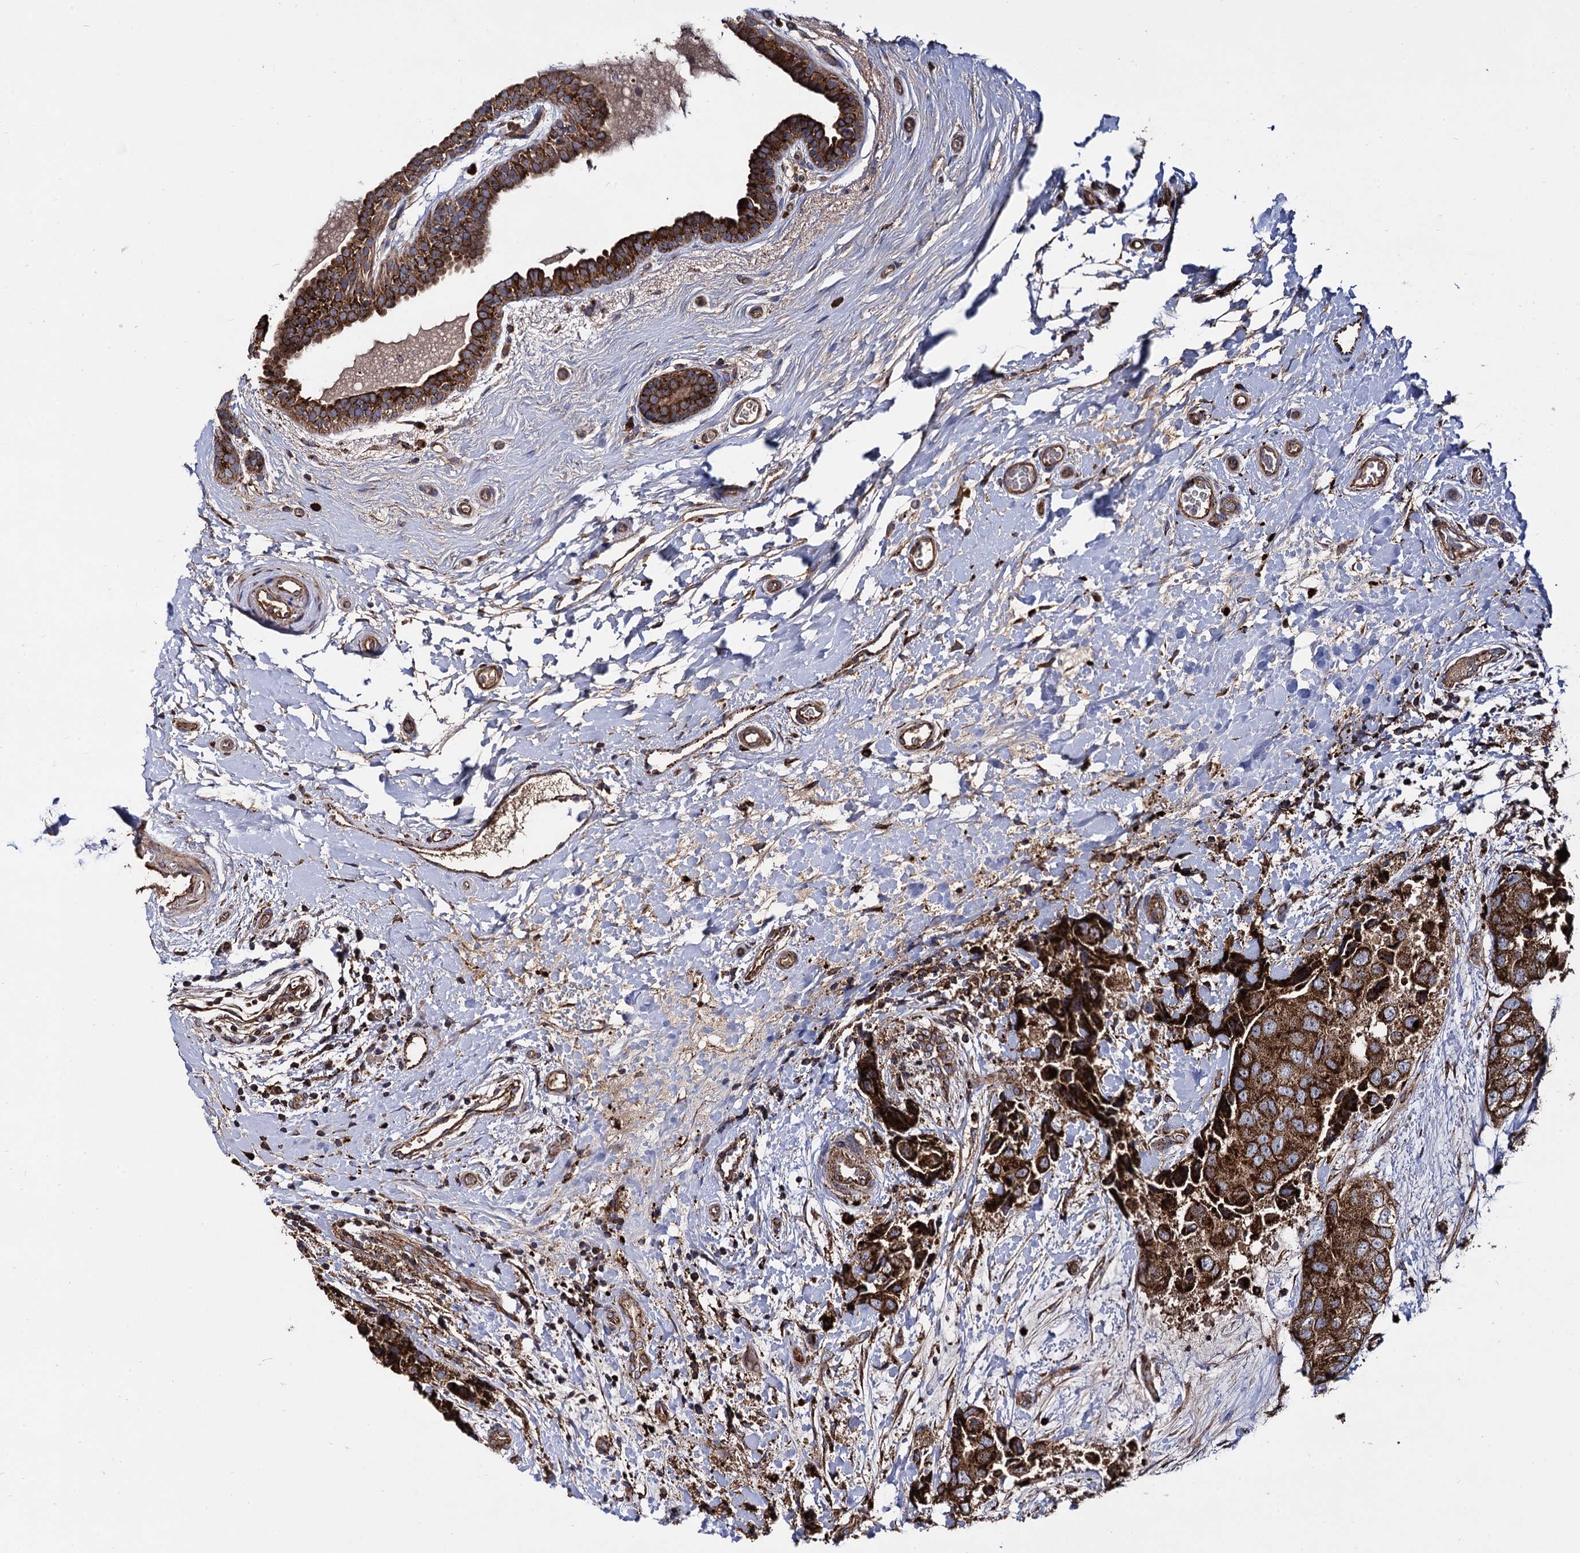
{"staining": {"intensity": "strong", "quantity": ">75%", "location": "cytoplasmic/membranous"}, "tissue": "breast cancer", "cell_type": "Tumor cells", "image_type": "cancer", "snomed": [{"axis": "morphology", "description": "Duct carcinoma"}, {"axis": "topography", "description": "Breast"}], "caption": "Human breast cancer (infiltrating ductal carcinoma) stained with a protein marker reveals strong staining in tumor cells.", "gene": "IQCH", "patient": {"sex": "female", "age": 62}}